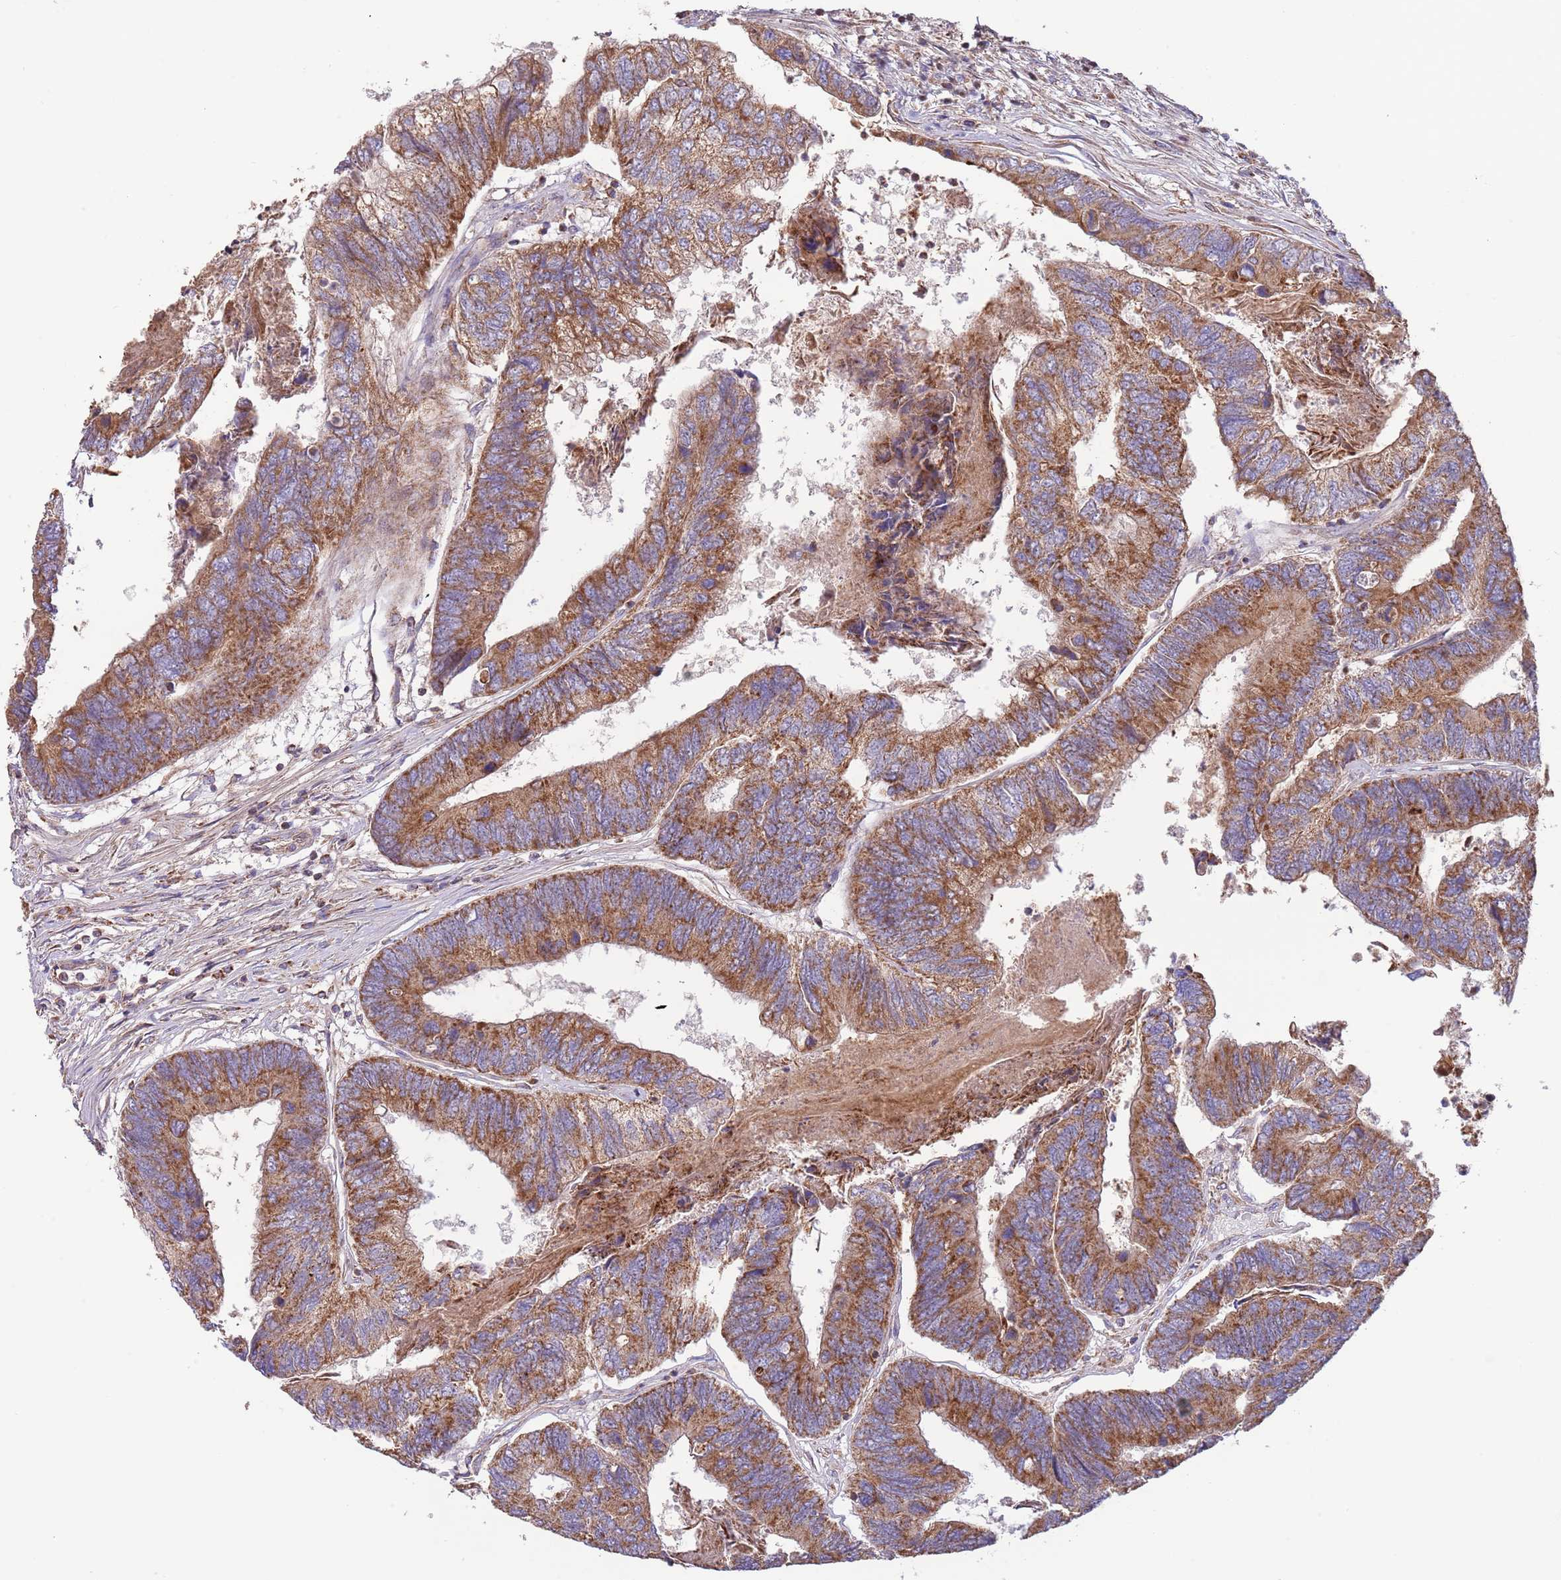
{"staining": {"intensity": "strong", "quantity": ">75%", "location": "cytoplasmic/membranous"}, "tissue": "colorectal cancer", "cell_type": "Tumor cells", "image_type": "cancer", "snomed": [{"axis": "morphology", "description": "Adenocarcinoma, NOS"}, {"axis": "topography", "description": "Colon"}], "caption": "Tumor cells show high levels of strong cytoplasmic/membranous expression in approximately >75% of cells in adenocarcinoma (colorectal). The staining was performed using DAB, with brown indicating positive protein expression. Nuclei are stained blue with hematoxylin.", "gene": "DNAJA3", "patient": {"sex": "female", "age": 67}}